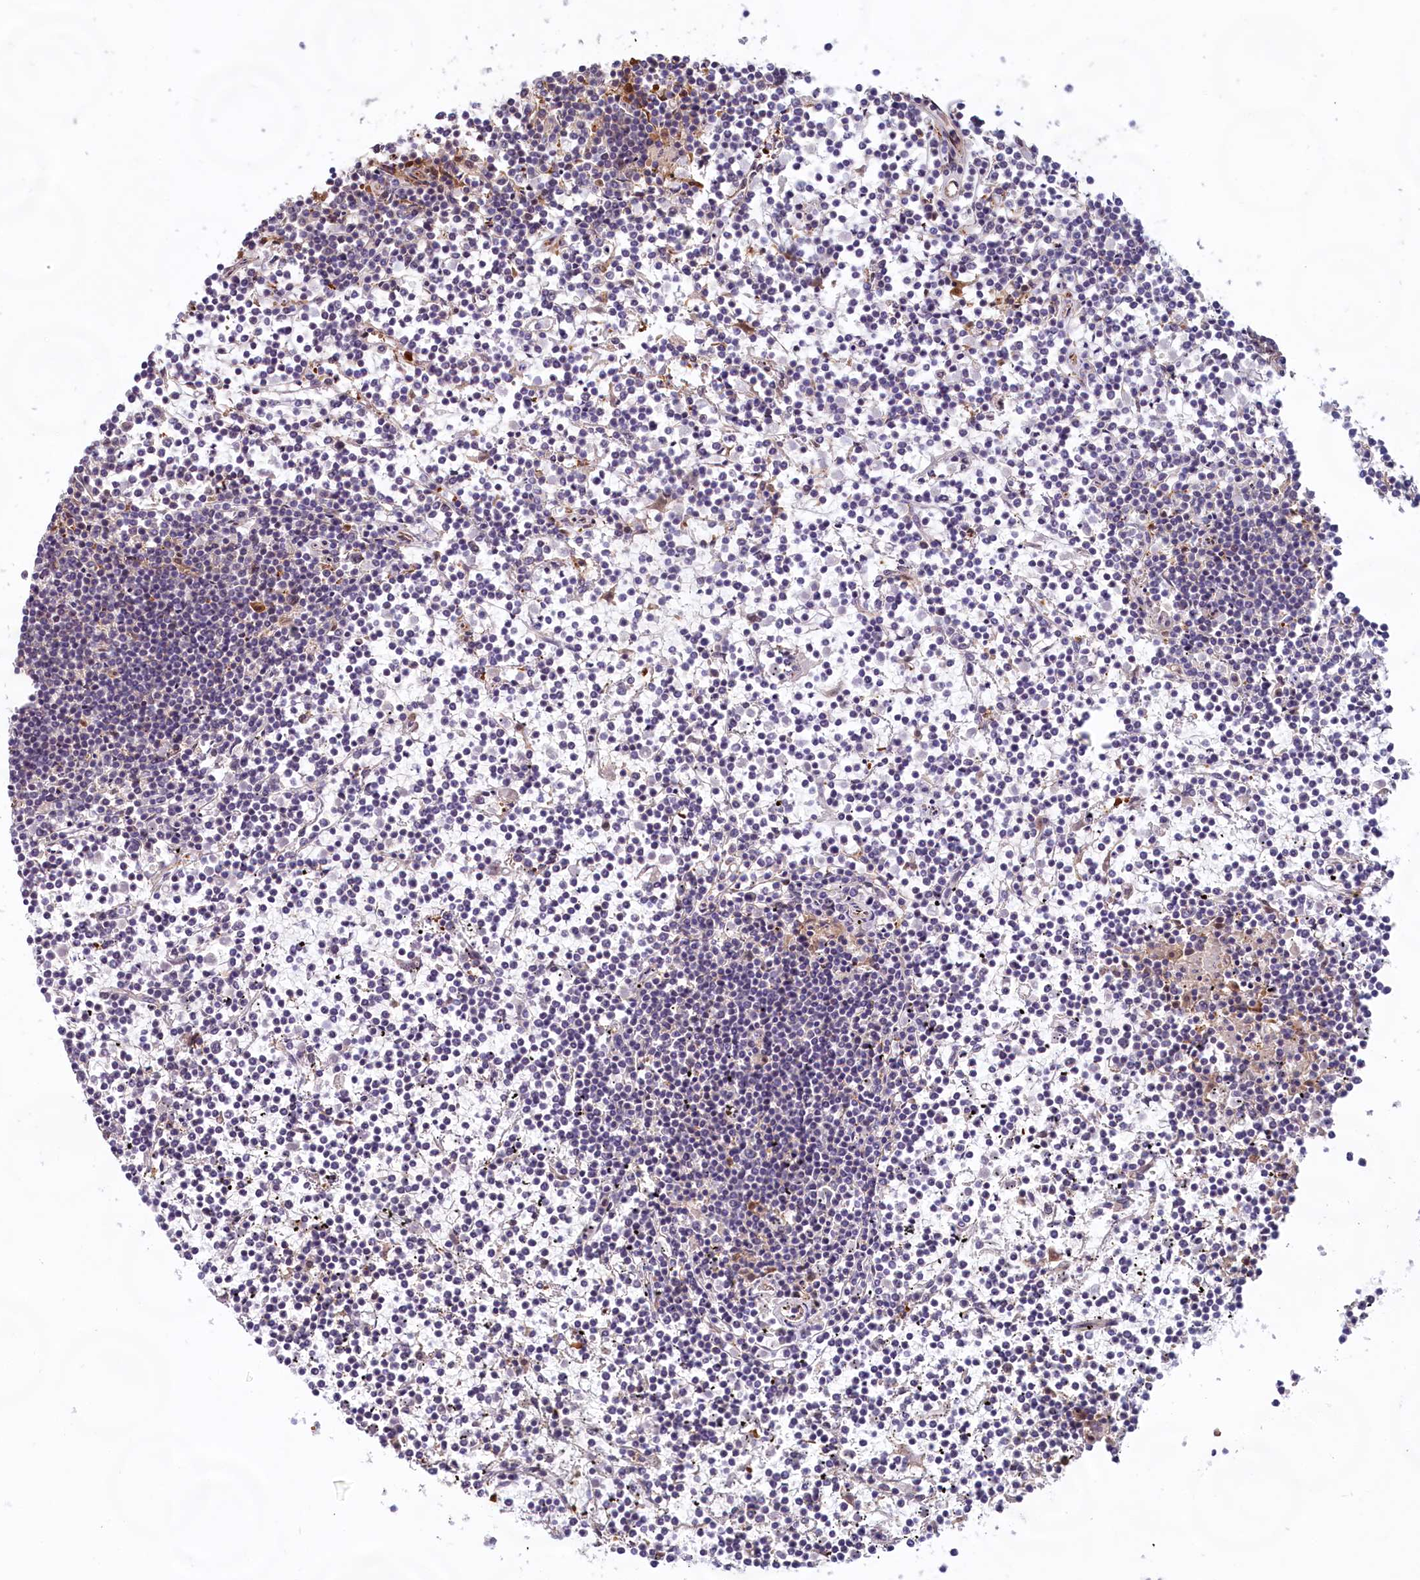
{"staining": {"intensity": "negative", "quantity": "none", "location": "none"}, "tissue": "lymphoma", "cell_type": "Tumor cells", "image_type": "cancer", "snomed": [{"axis": "morphology", "description": "Malignant lymphoma, non-Hodgkin's type, Low grade"}, {"axis": "topography", "description": "Spleen"}], "caption": "The image exhibits no significant positivity in tumor cells of lymphoma. Nuclei are stained in blue.", "gene": "C1D", "patient": {"sex": "female", "age": 19}}